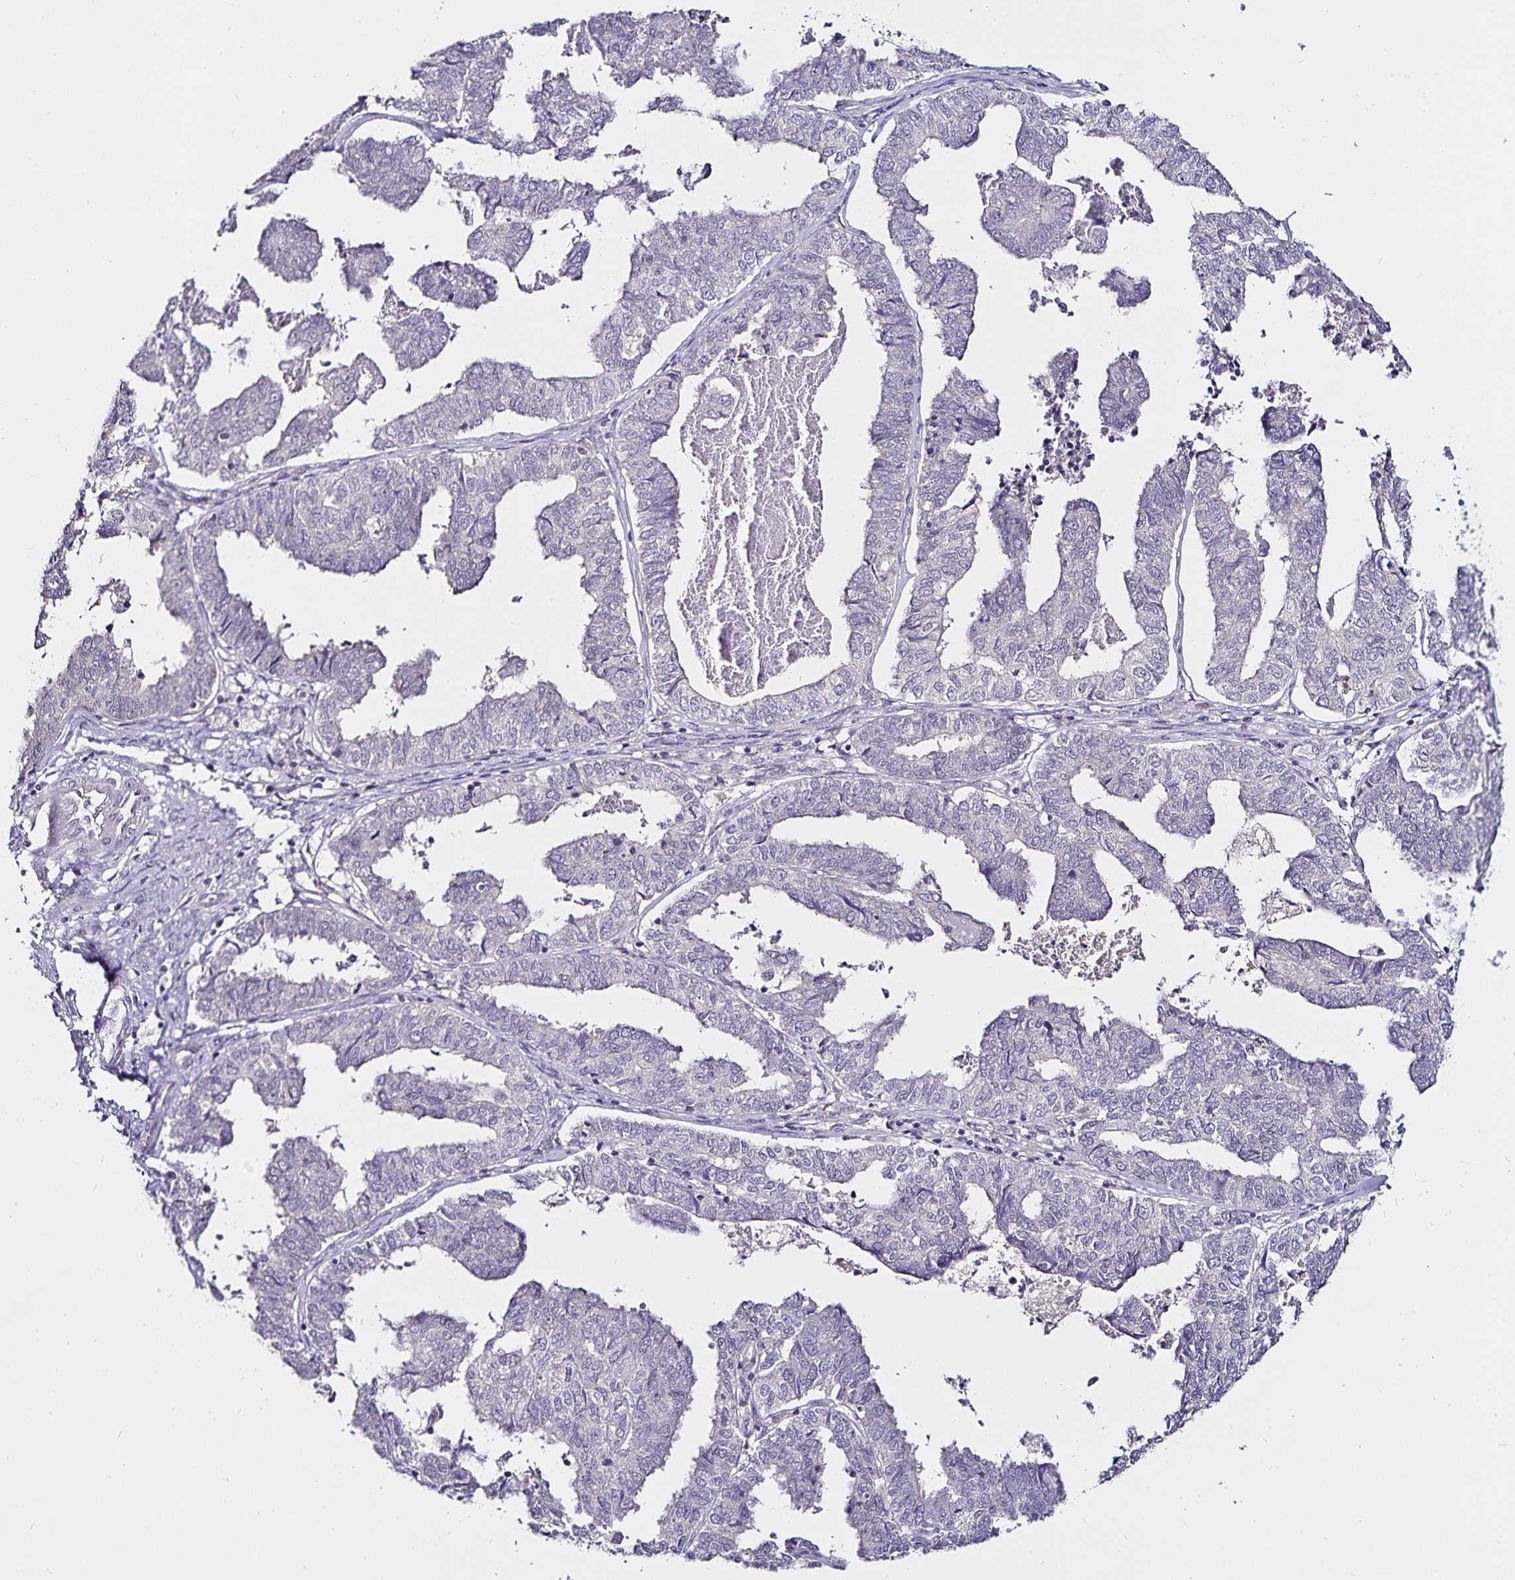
{"staining": {"intensity": "negative", "quantity": "none", "location": "none"}, "tissue": "endometrial cancer", "cell_type": "Tumor cells", "image_type": "cancer", "snomed": [{"axis": "morphology", "description": "Adenocarcinoma, NOS"}, {"axis": "topography", "description": "Endometrium"}], "caption": "High magnification brightfield microscopy of endometrial adenocarcinoma stained with DAB (brown) and counterstained with hematoxylin (blue): tumor cells show no significant staining.", "gene": "ACSL5", "patient": {"sex": "female", "age": 73}}